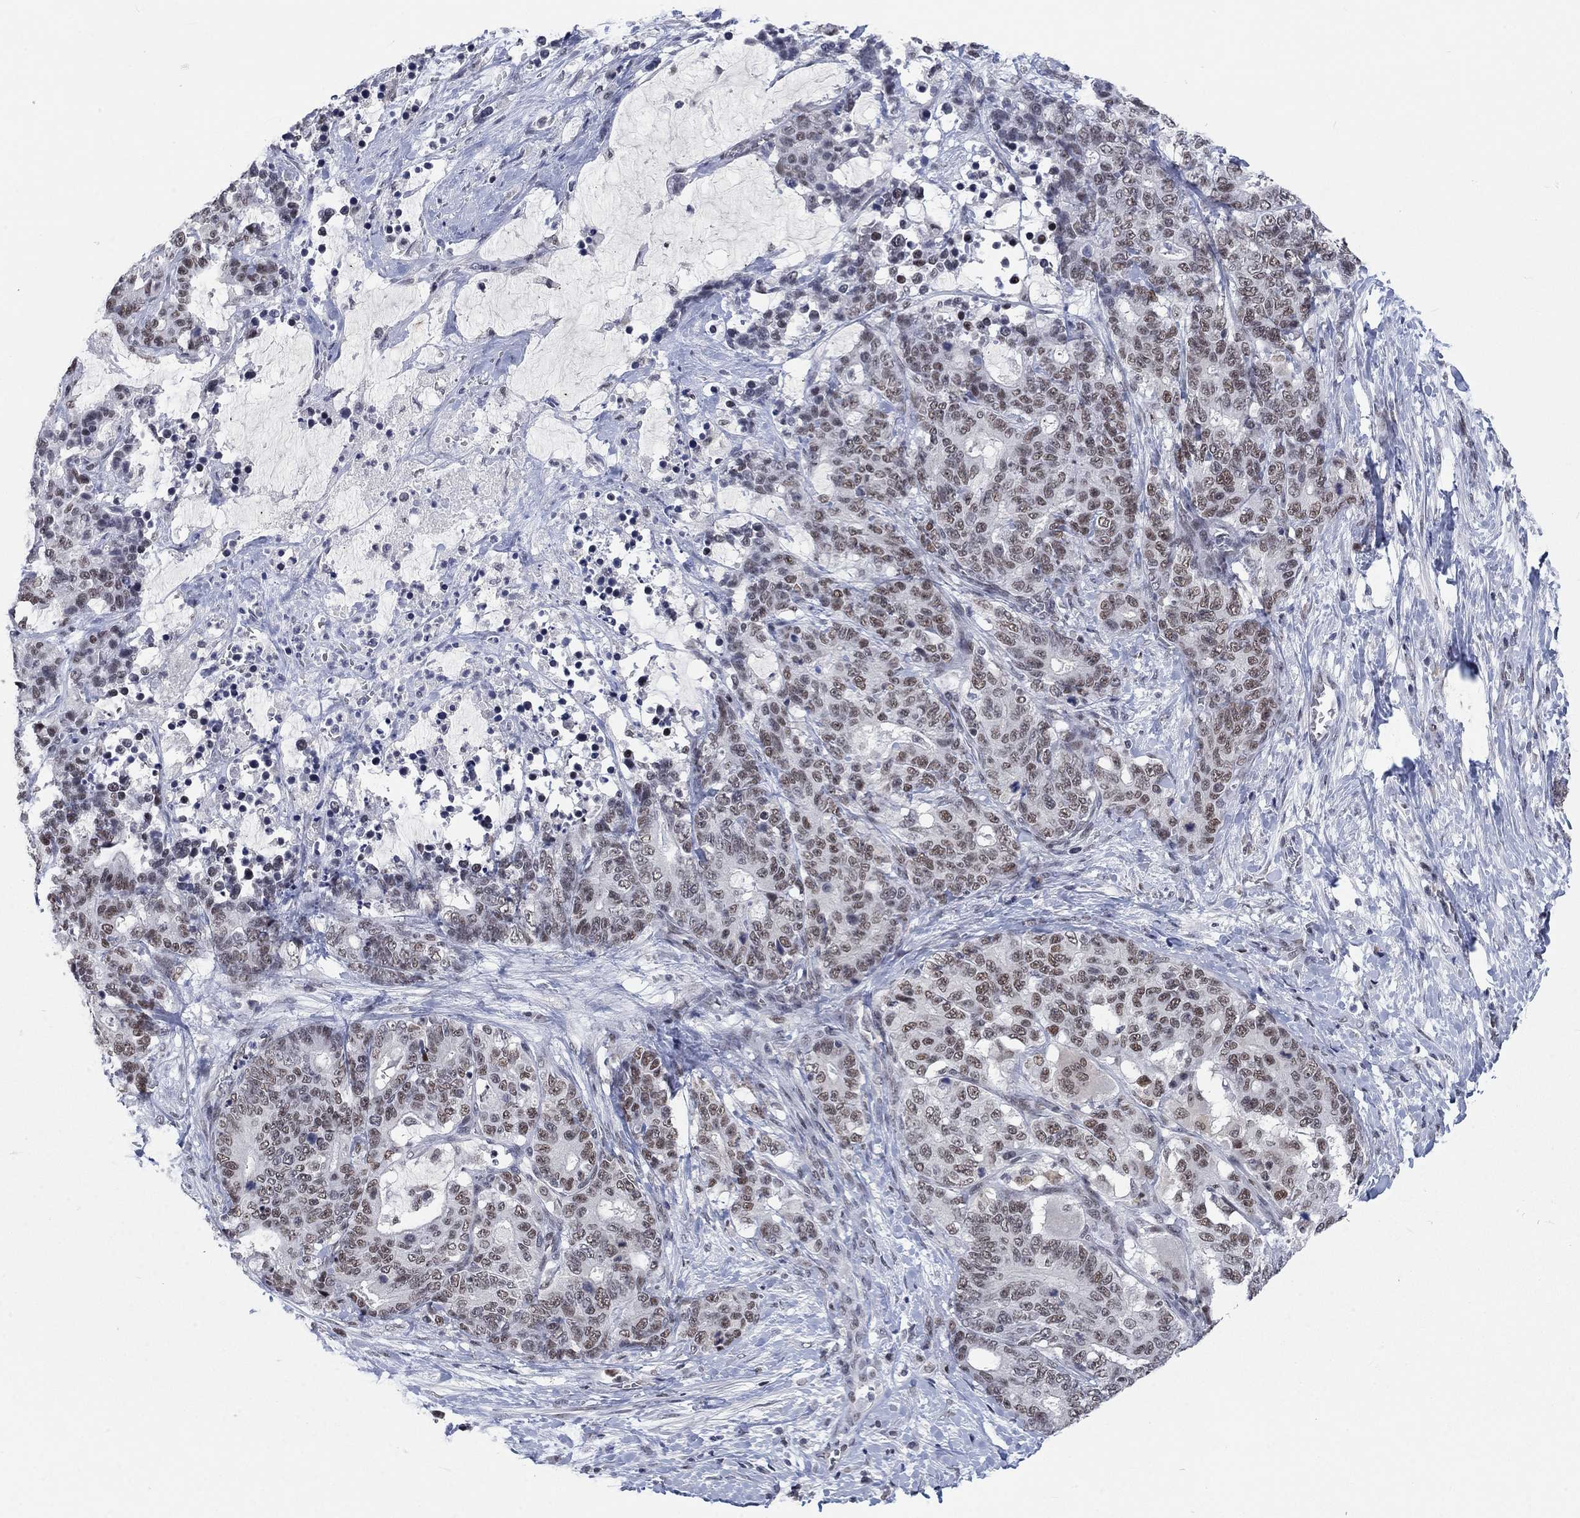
{"staining": {"intensity": "moderate", "quantity": ">75%", "location": "nuclear"}, "tissue": "stomach cancer", "cell_type": "Tumor cells", "image_type": "cancer", "snomed": [{"axis": "morphology", "description": "Normal tissue, NOS"}, {"axis": "morphology", "description": "Adenocarcinoma, NOS"}, {"axis": "topography", "description": "Stomach"}], "caption": "Stomach cancer (adenocarcinoma) stained with DAB (3,3'-diaminobenzidine) immunohistochemistry exhibits medium levels of moderate nuclear positivity in about >75% of tumor cells.", "gene": "HCFC1", "patient": {"sex": "female", "age": 64}}